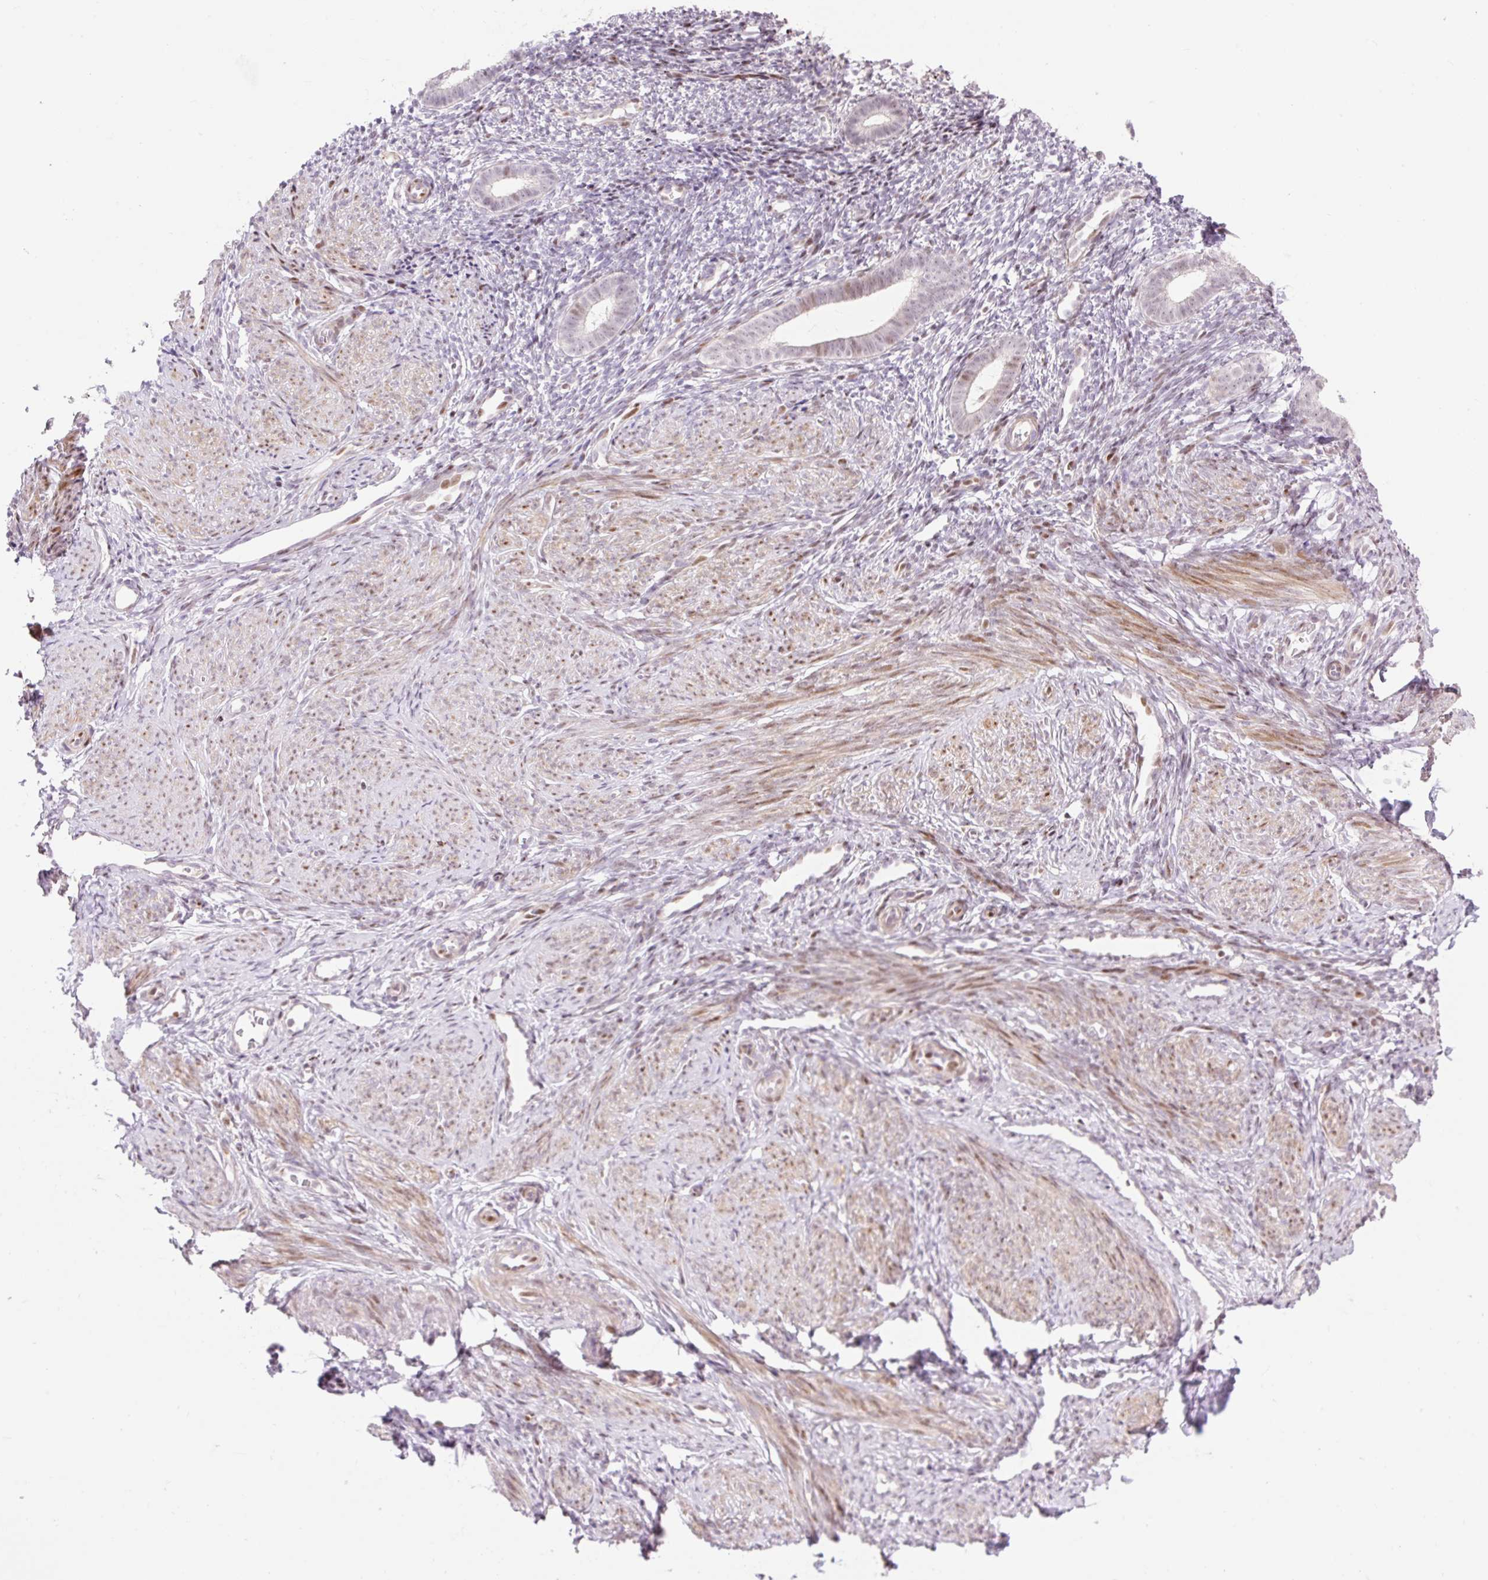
{"staining": {"intensity": "weak", "quantity": "25%-75%", "location": "nuclear"}, "tissue": "endometrium", "cell_type": "Cells in endometrial stroma", "image_type": "normal", "snomed": [{"axis": "morphology", "description": "Normal tissue, NOS"}, {"axis": "topography", "description": "Endometrium"}], "caption": "Cells in endometrial stroma reveal low levels of weak nuclear expression in approximately 25%-75% of cells in benign endometrium. (brown staining indicates protein expression, while blue staining denotes nuclei).", "gene": "RIPPLY3", "patient": {"sex": "female", "age": 39}}